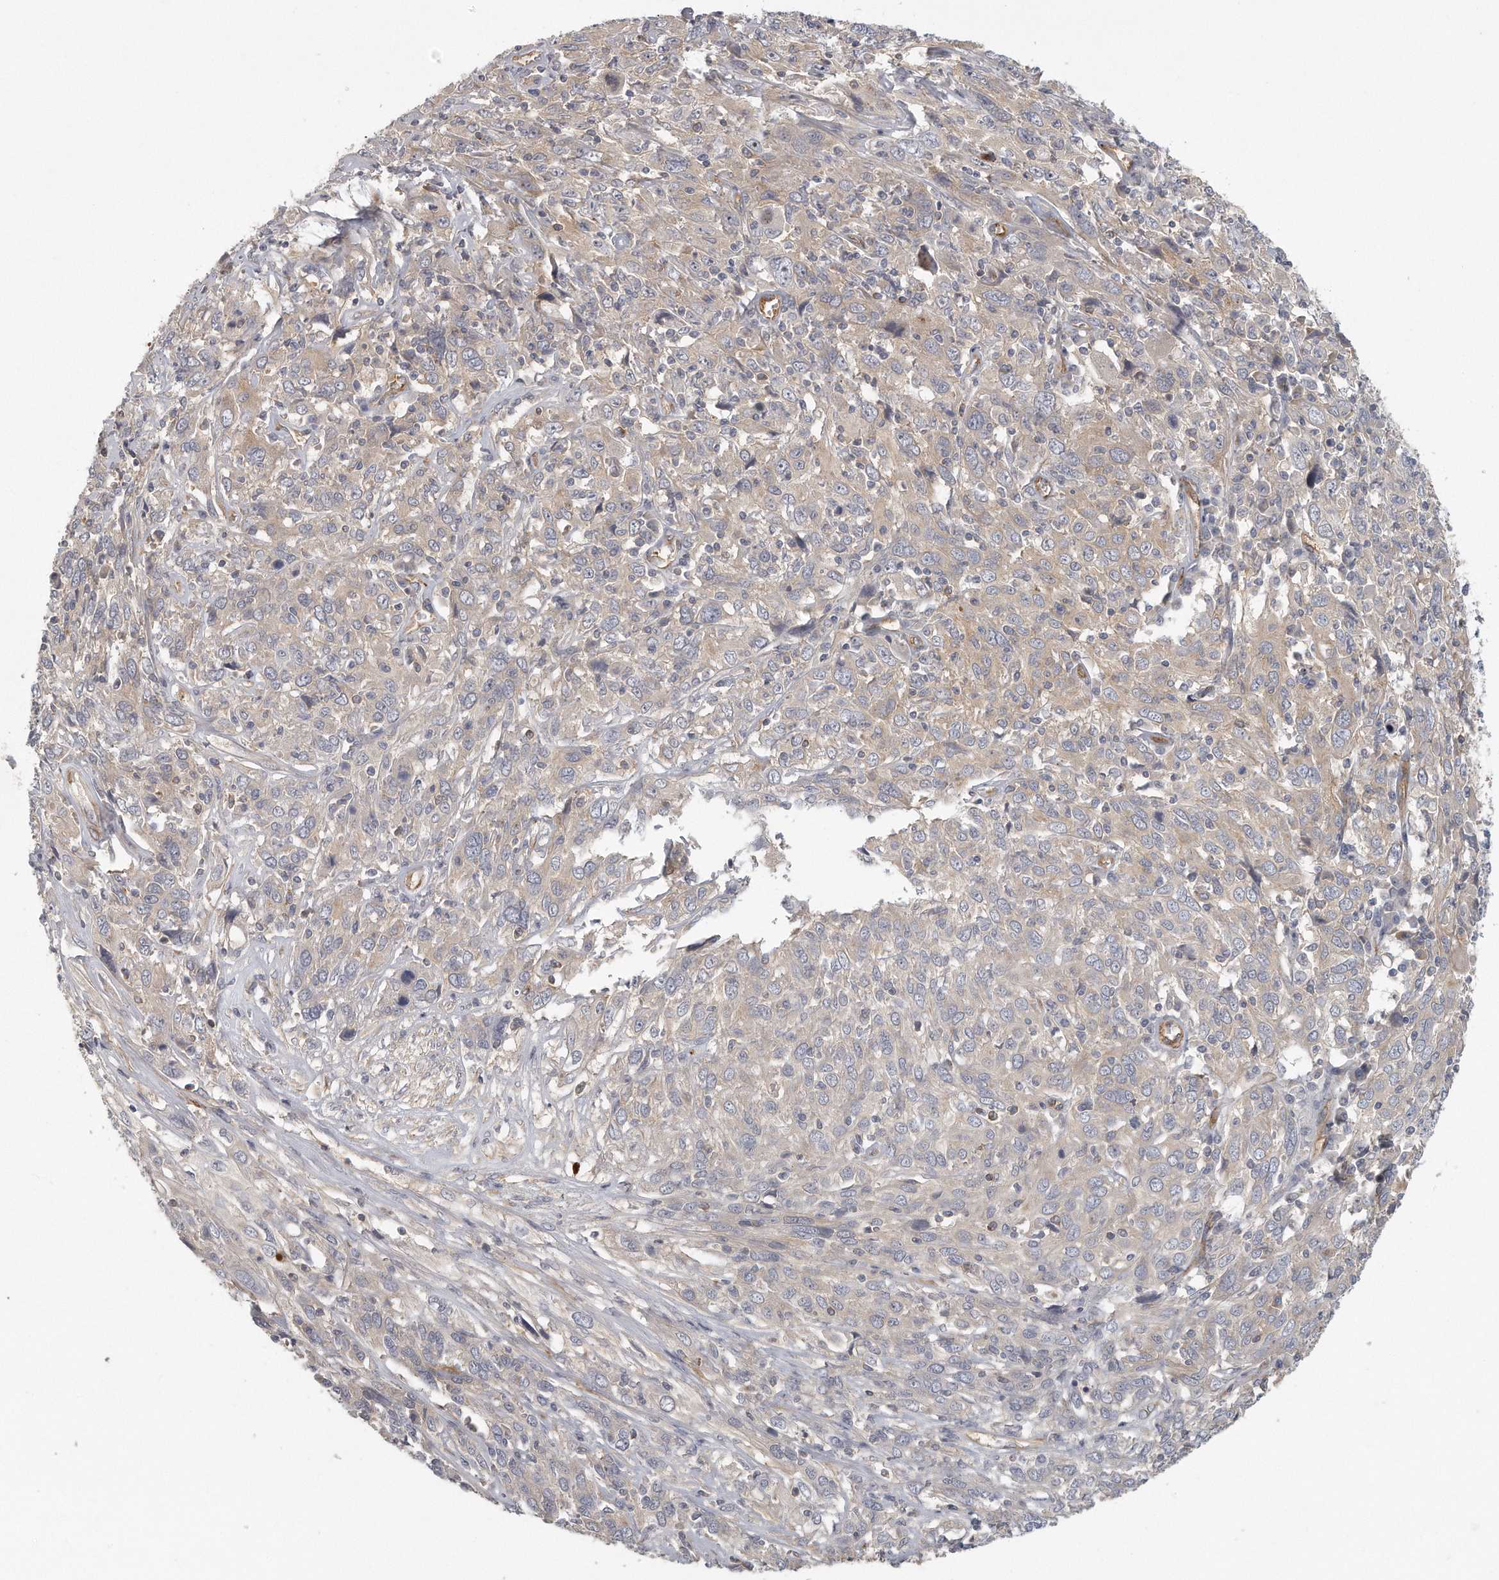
{"staining": {"intensity": "weak", "quantity": ">75%", "location": "cytoplasmic/membranous"}, "tissue": "cervical cancer", "cell_type": "Tumor cells", "image_type": "cancer", "snomed": [{"axis": "morphology", "description": "Squamous cell carcinoma, NOS"}, {"axis": "topography", "description": "Cervix"}], "caption": "Protein analysis of cervical cancer (squamous cell carcinoma) tissue exhibits weak cytoplasmic/membranous expression in approximately >75% of tumor cells.", "gene": "MTERF4", "patient": {"sex": "female", "age": 46}}